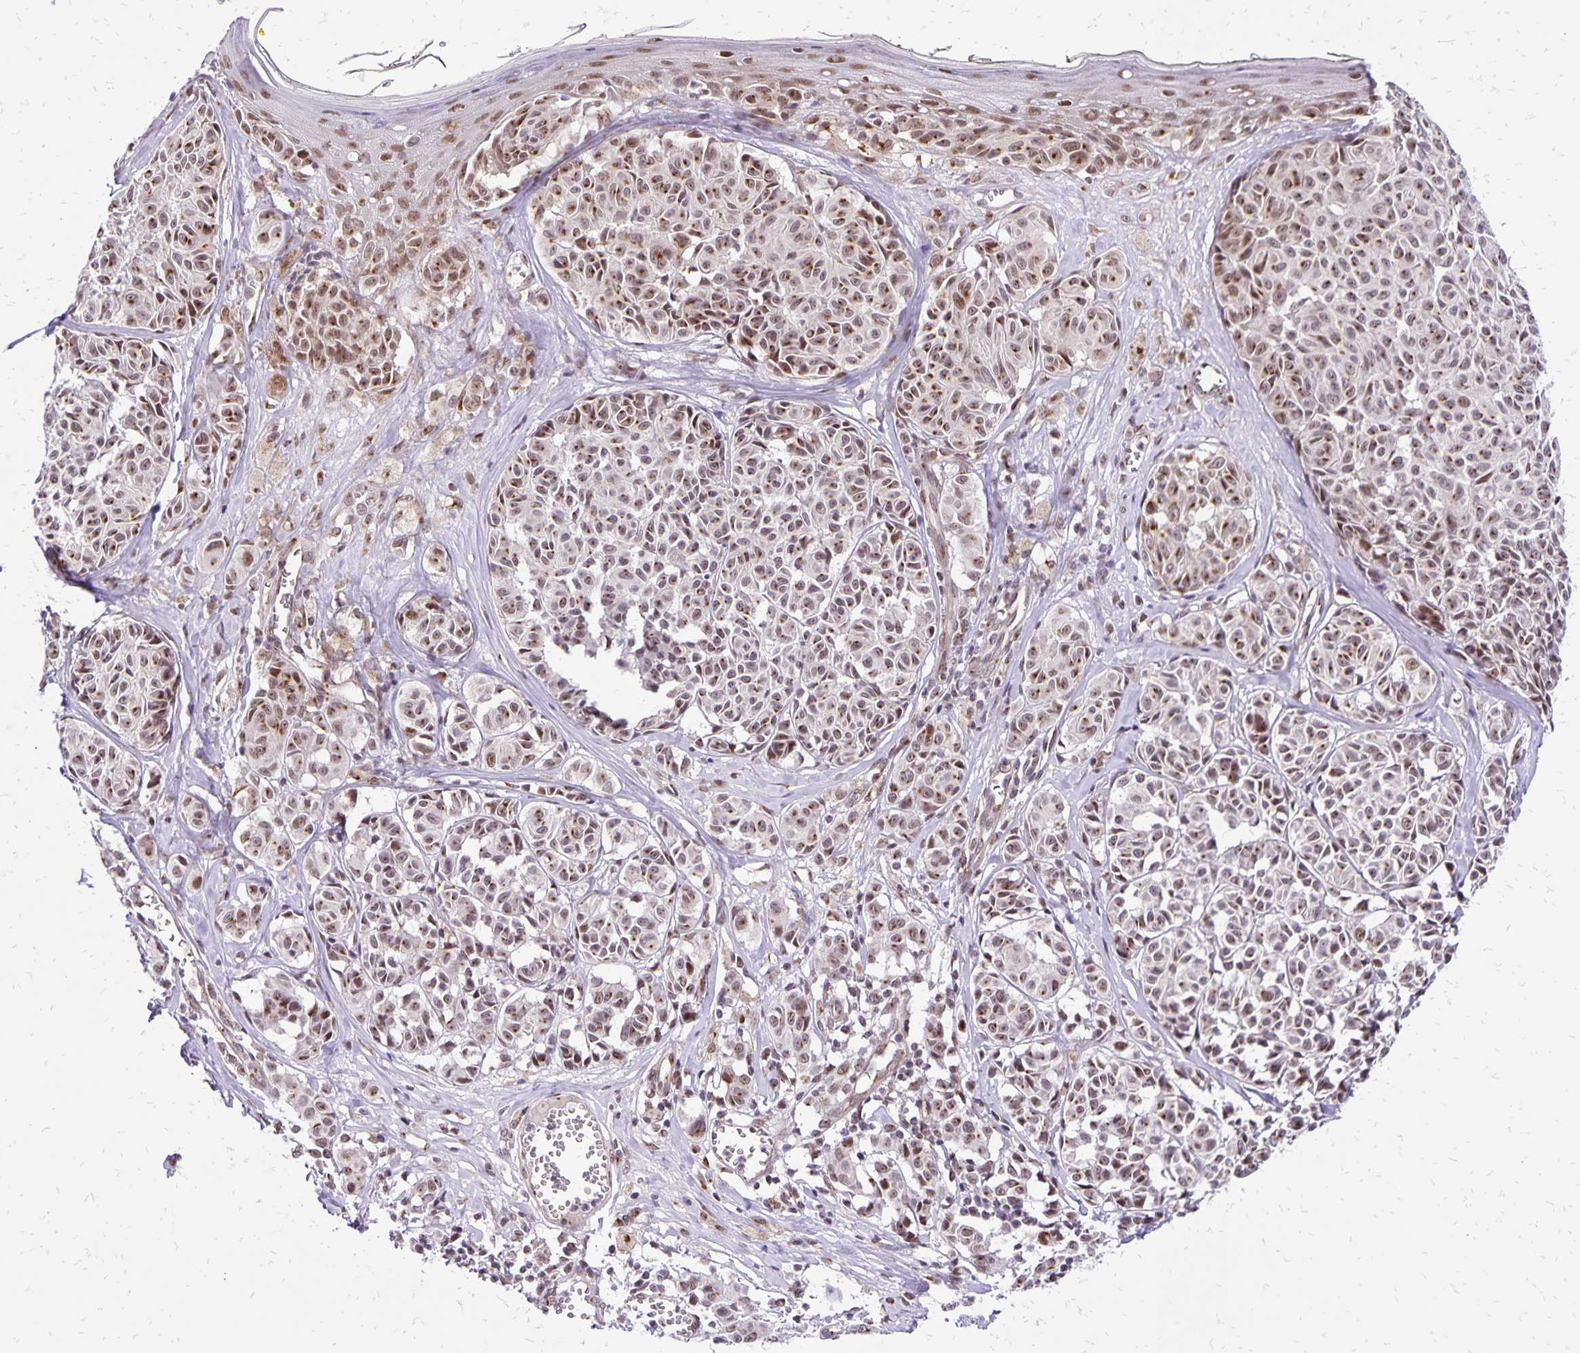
{"staining": {"intensity": "moderate", "quantity": "25%-75%", "location": "cytoplasmic/membranous,nuclear"}, "tissue": "melanoma", "cell_type": "Tumor cells", "image_type": "cancer", "snomed": [{"axis": "morphology", "description": "Malignant melanoma, NOS"}, {"axis": "topography", "description": "Skin"}], "caption": "Protein staining demonstrates moderate cytoplasmic/membranous and nuclear positivity in about 25%-75% of tumor cells in melanoma.", "gene": "GOLGA5", "patient": {"sex": "female", "age": 43}}